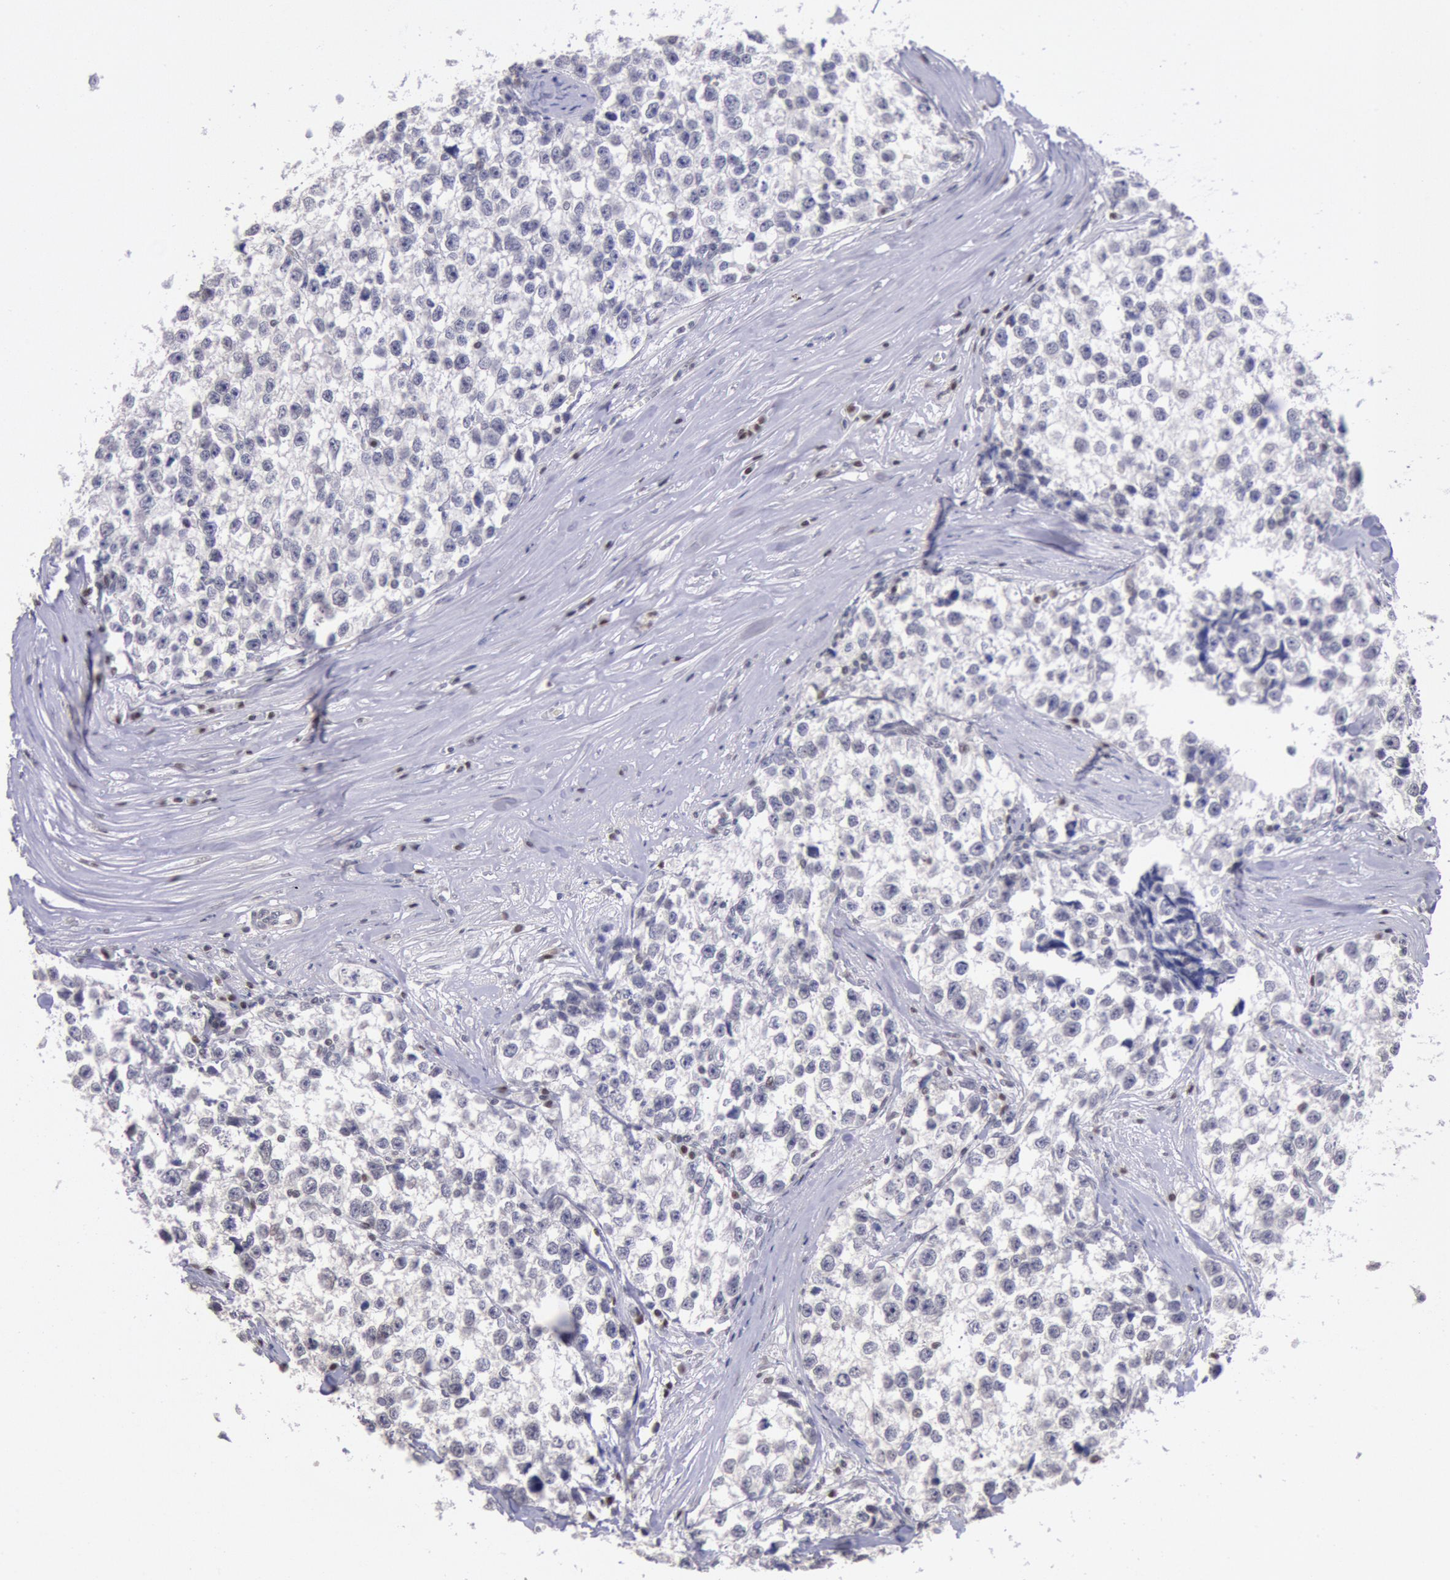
{"staining": {"intensity": "negative", "quantity": "none", "location": "none"}, "tissue": "testis cancer", "cell_type": "Tumor cells", "image_type": "cancer", "snomed": [{"axis": "morphology", "description": "Seminoma, NOS"}, {"axis": "morphology", "description": "Carcinoma, Embryonal, NOS"}, {"axis": "topography", "description": "Testis"}], "caption": "DAB immunohistochemical staining of human testis cancer displays no significant positivity in tumor cells.", "gene": "MYH7", "patient": {"sex": "male", "age": 30}}